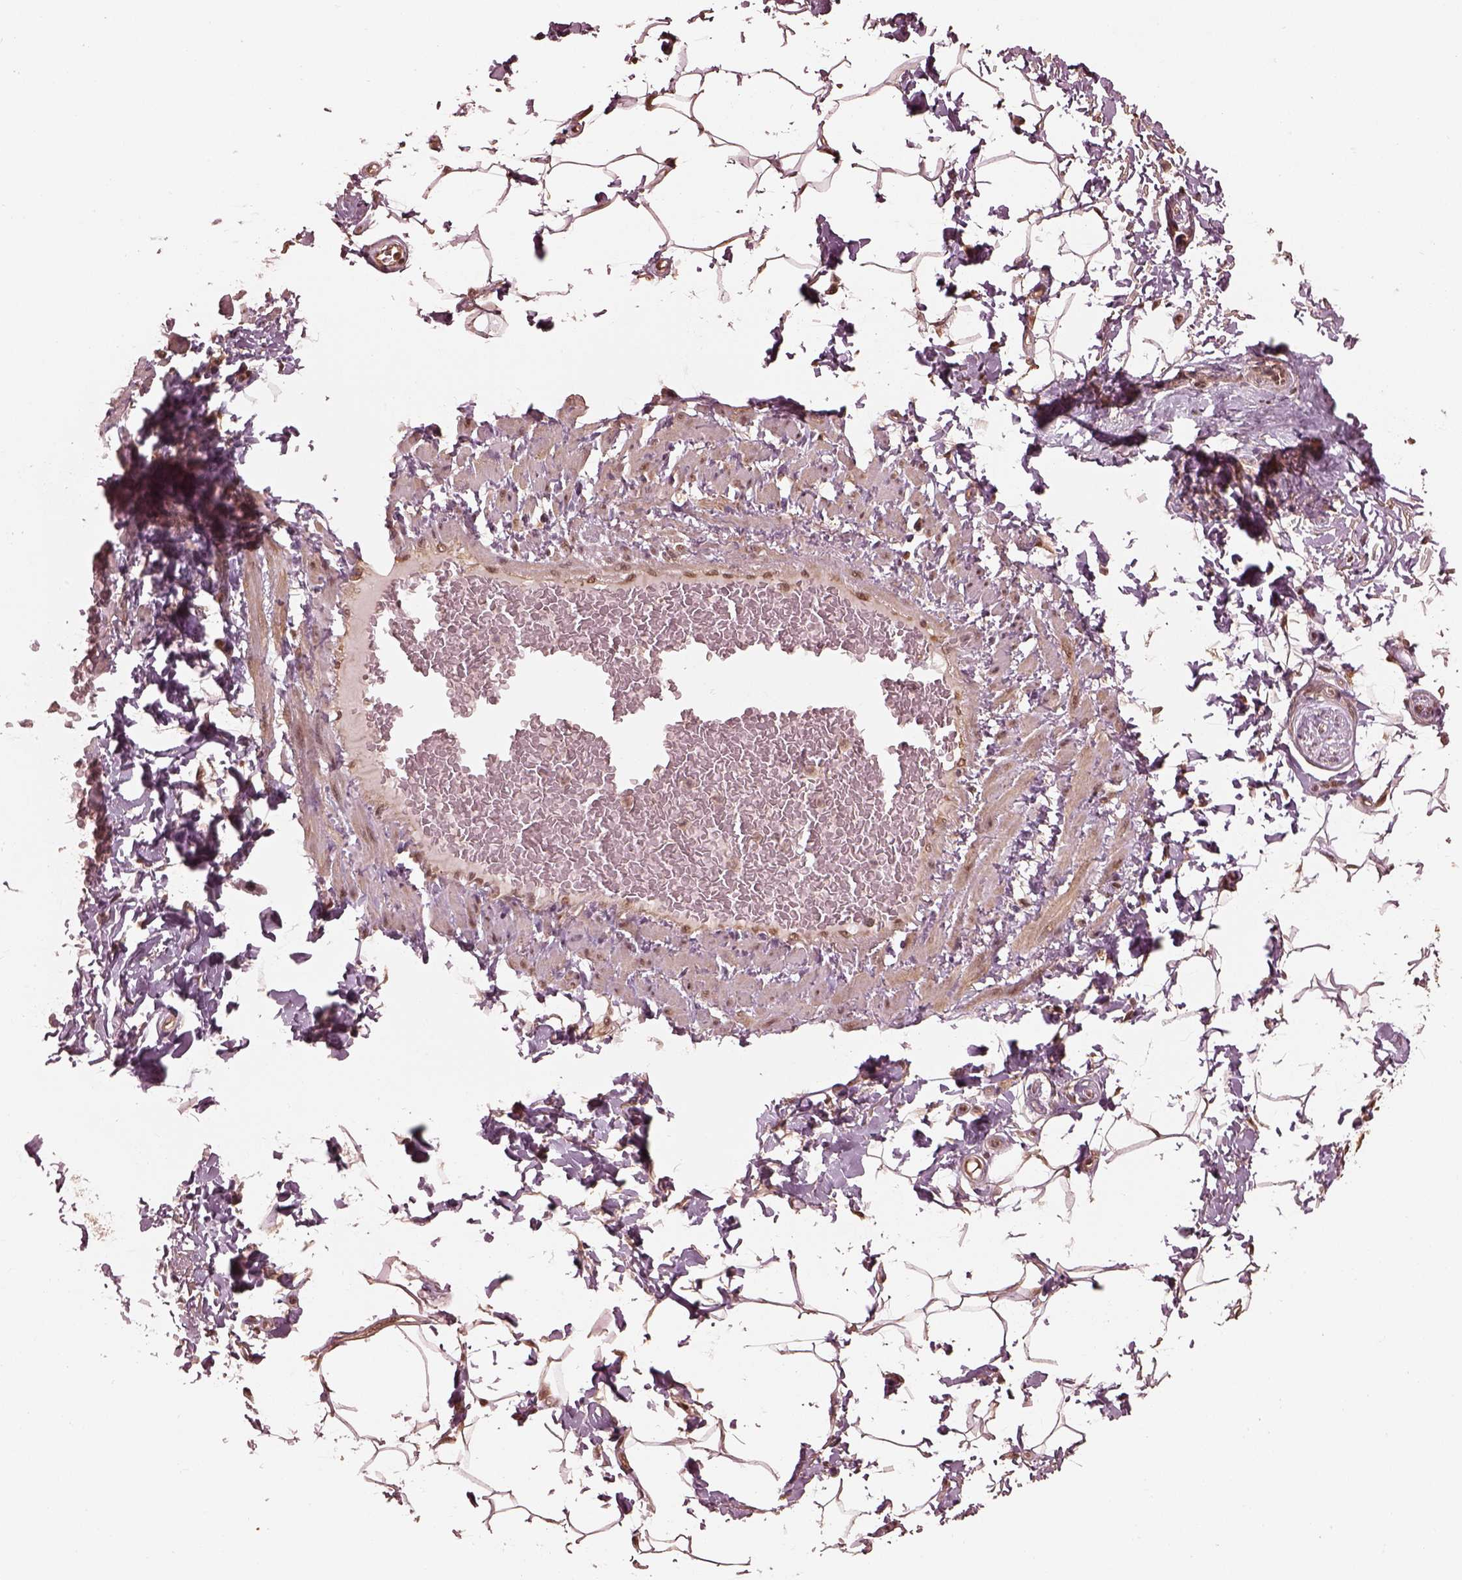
{"staining": {"intensity": "moderate", "quantity": "25%-75%", "location": "nuclear"}, "tissue": "adipose tissue", "cell_type": "Adipocytes", "image_type": "normal", "snomed": [{"axis": "morphology", "description": "Normal tissue, NOS"}, {"axis": "topography", "description": "Peripheral nerve tissue"}], "caption": "Adipose tissue stained with IHC displays moderate nuclear expression in about 25%-75% of adipocytes. (DAB IHC, brown staining for protein, blue staining for nuclei).", "gene": "PSMC5", "patient": {"sex": "male", "age": 51}}